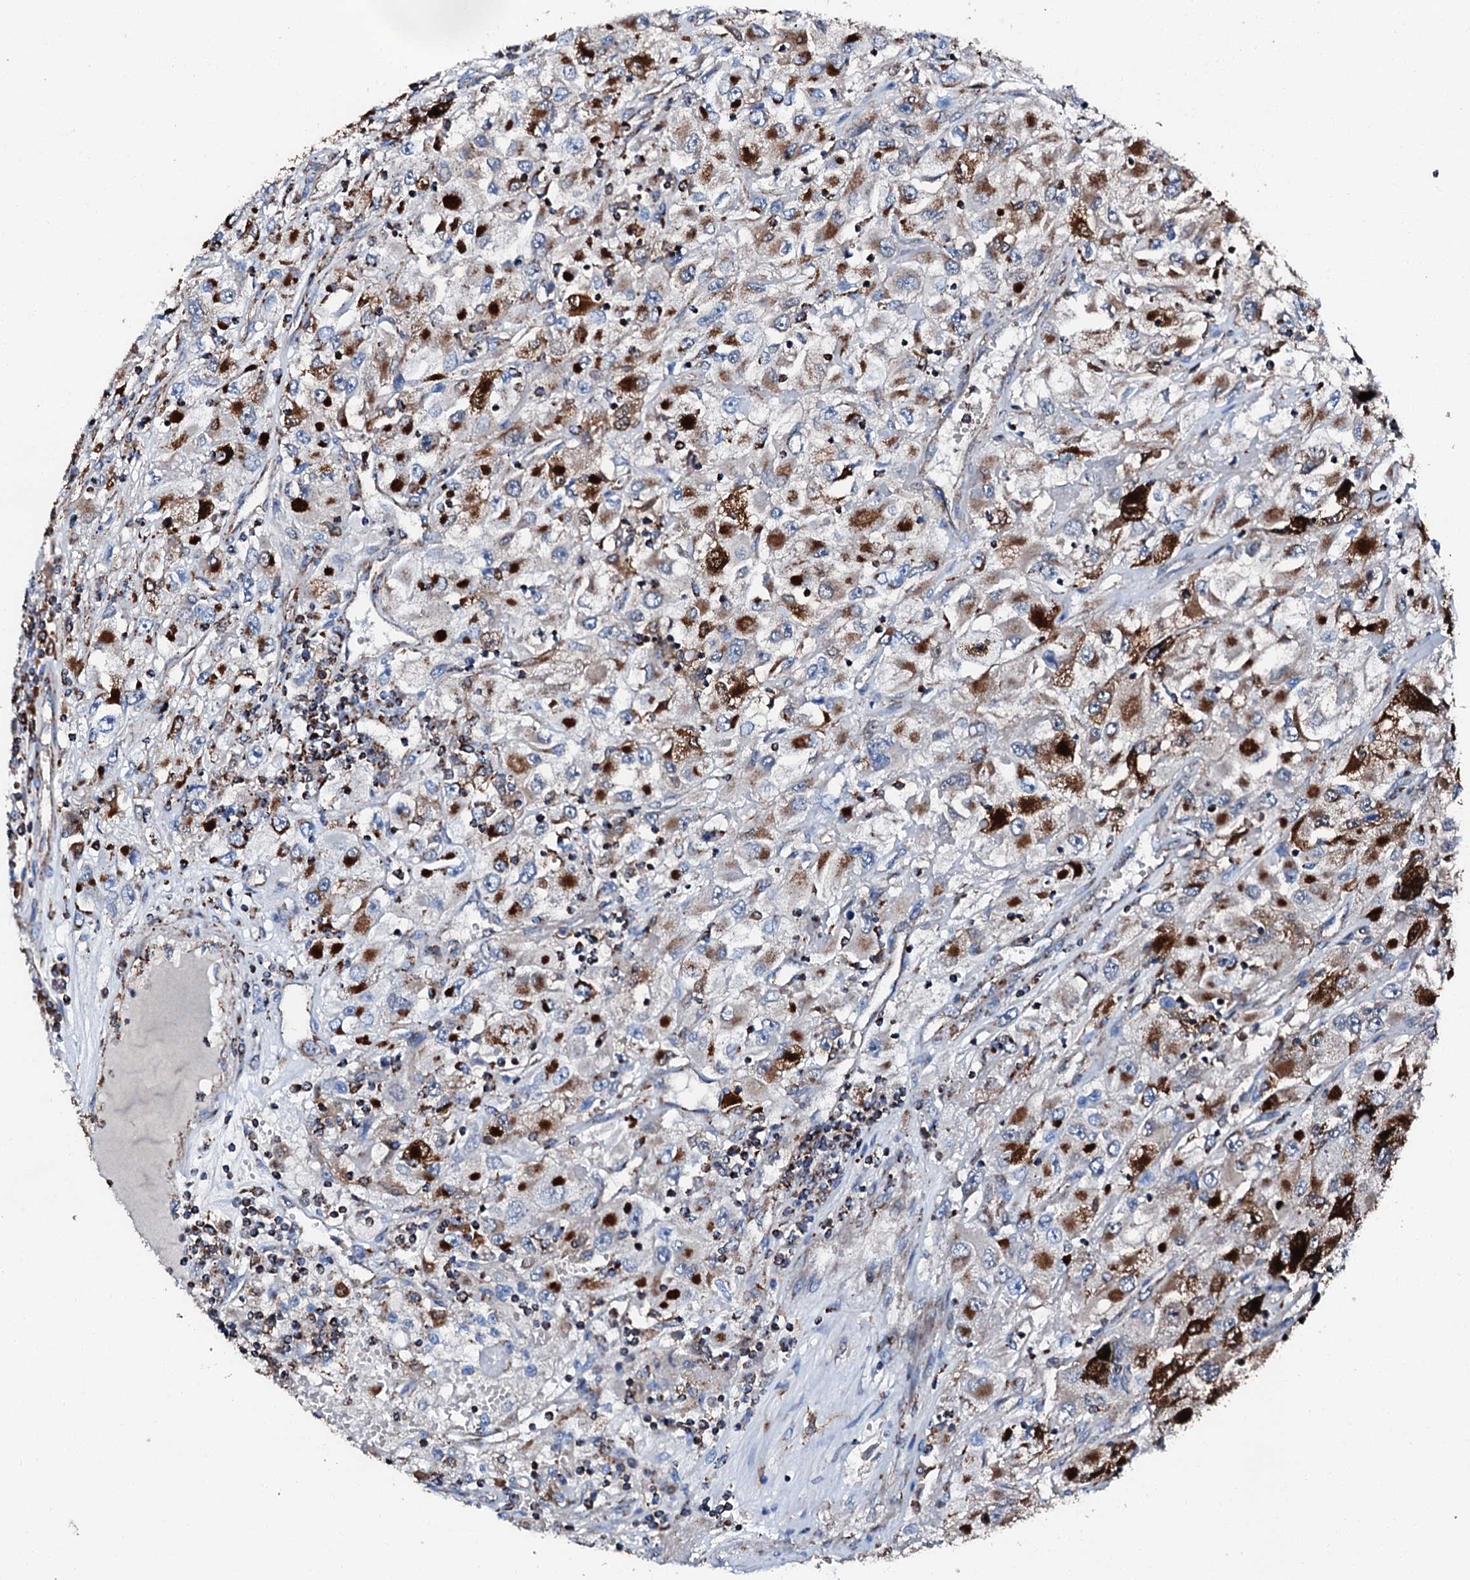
{"staining": {"intensity": "strong", "quantity": "25%-75%", "location": "cytoplasmic/membranous"}, "tissue": "renal cancer", "cell_type": "Tumor cells", "image_type": "cancer", "snomed": [{"axis": "morphology", "description": "Adenocarcinoma, NOS"}, {"axis": "topography", "description": "Kidney"}], "caption": "Approximately 25%-75% of tumor cells in human renal adenocarcinoma display strong cytoplasmic/membranous protein positivity as visualized by brown immunohistochemical staining.", "gene": "HADH", "patient": {"sex": "female", "age": 52}}